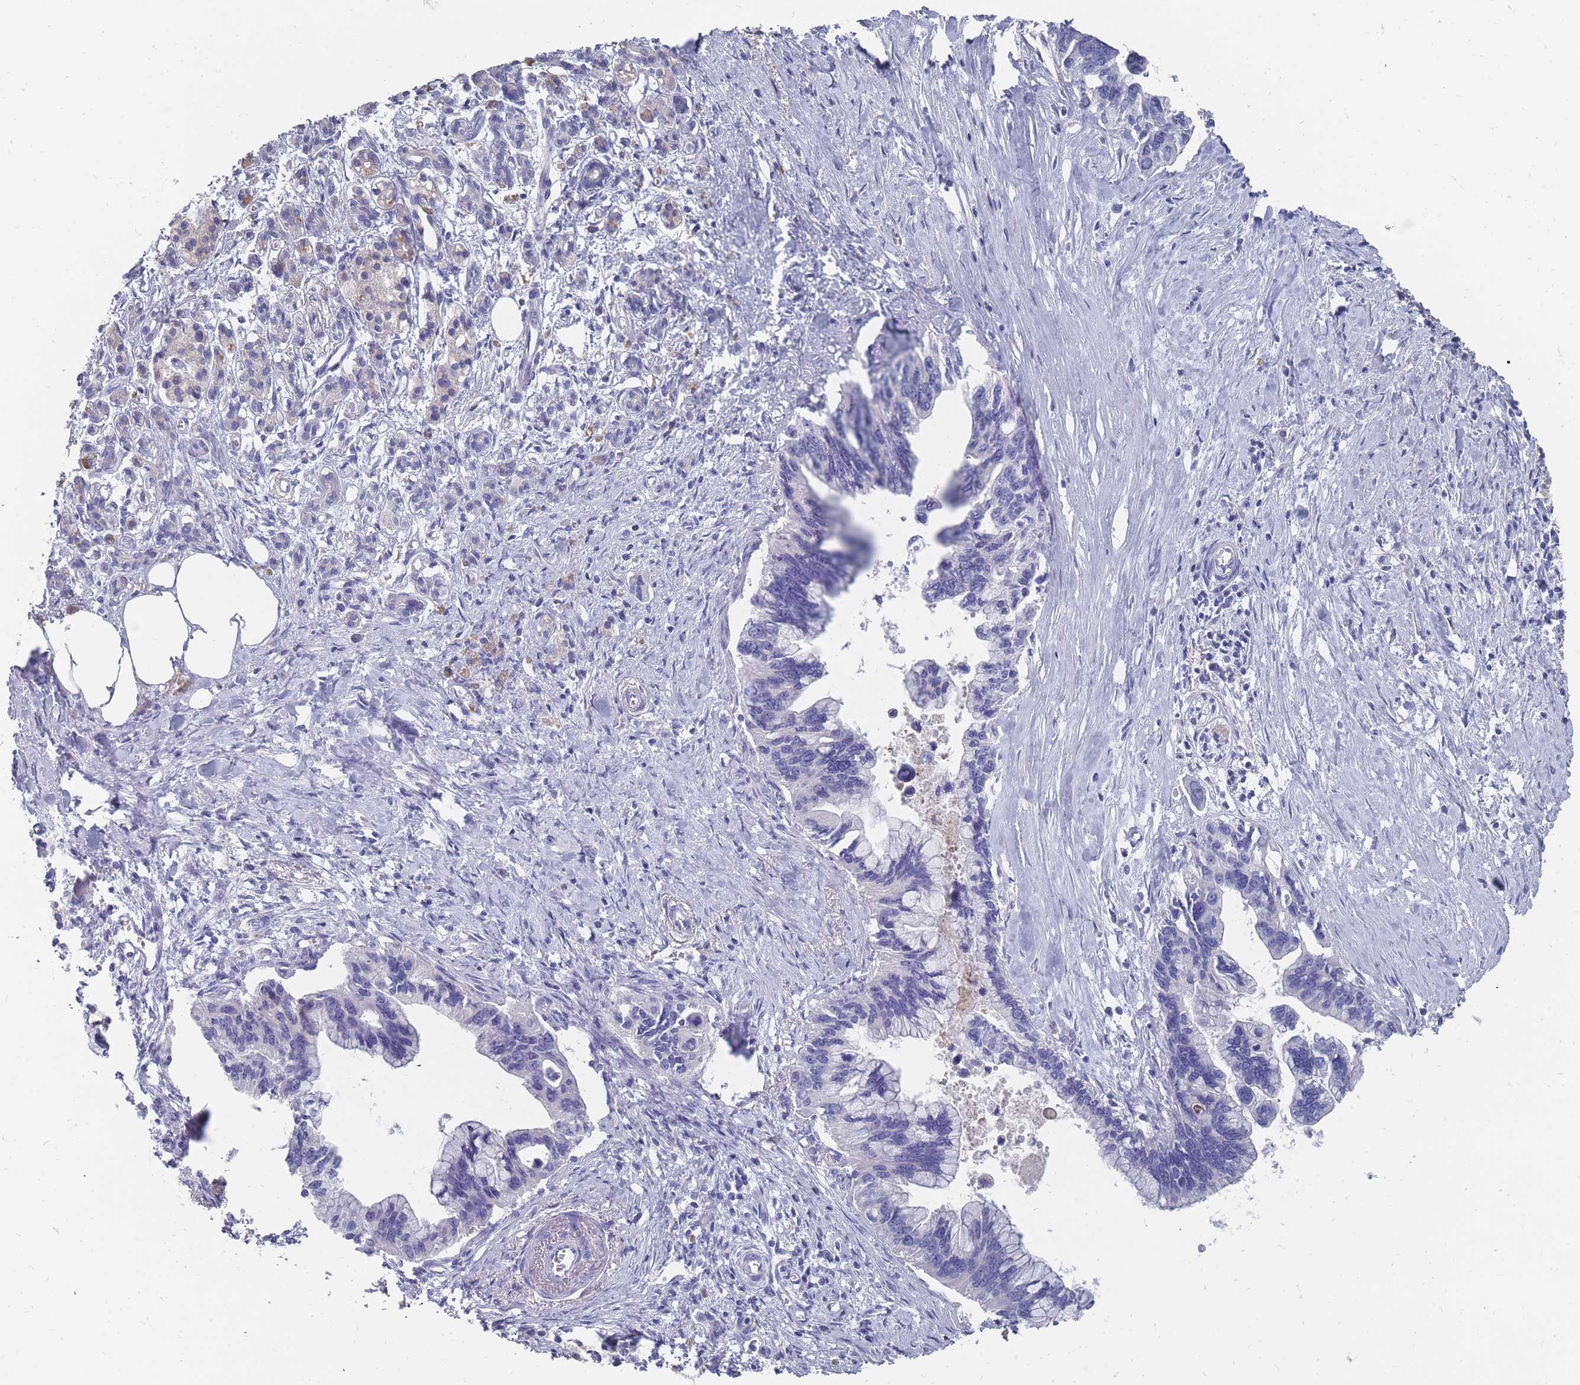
{"staining": {"intensity": "negative", "quantity": "none", "location": "none"}, "tissue": "pancreatic cancer", "cell_type": "Tumor cells", "image_type": "cancer", "snomed": [{"axis": "morphology", "description": "Adenocarcinoma, NOS"}, {"axis": "topography", "description": "Pancreas"}], "caption": "Tumor cells show no significant protein positivity in adenocarcinoma (pancreatic).", "gene": "OTULINL", "patient": {"sex": "female", "age": 83}}